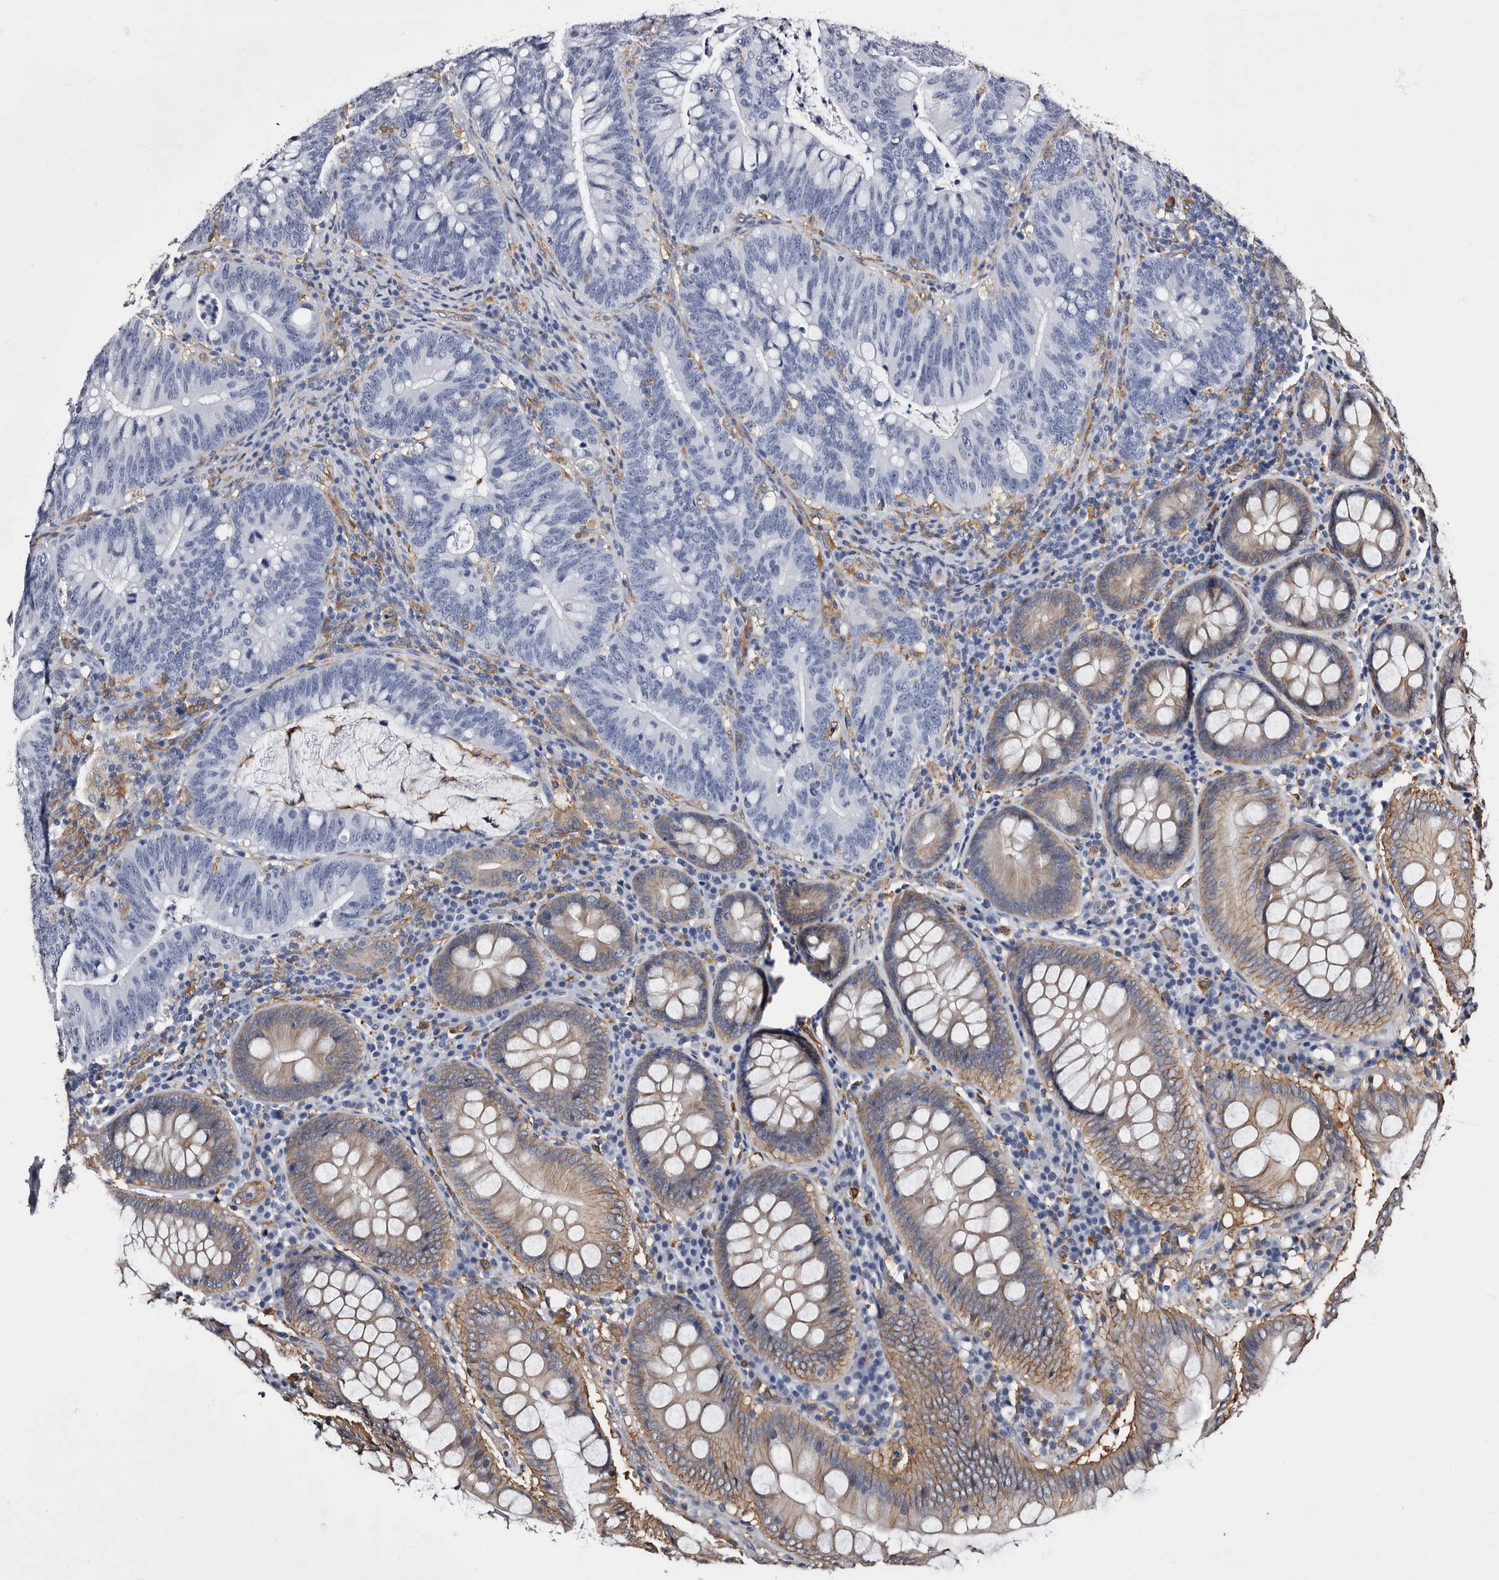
{"staining": {"intensity": "negative", "quantity": "none", "location": "none"}, "tissue": "colorectal cancer", "cell_type": "Tumor cells", "image_type": "cancer", "snomed": [{"axis": "morphology", "description": "Adenocarcinoma, NOS"}, {"axis": "topography", "description": "Colon"}], "caption": "Micrograph shows no significant protein positivity in tumor cells of colorectal cancer (adenocarcinoma).", "gene": "EPB41L3", "patient": {"sex": "female", "age": 66}}